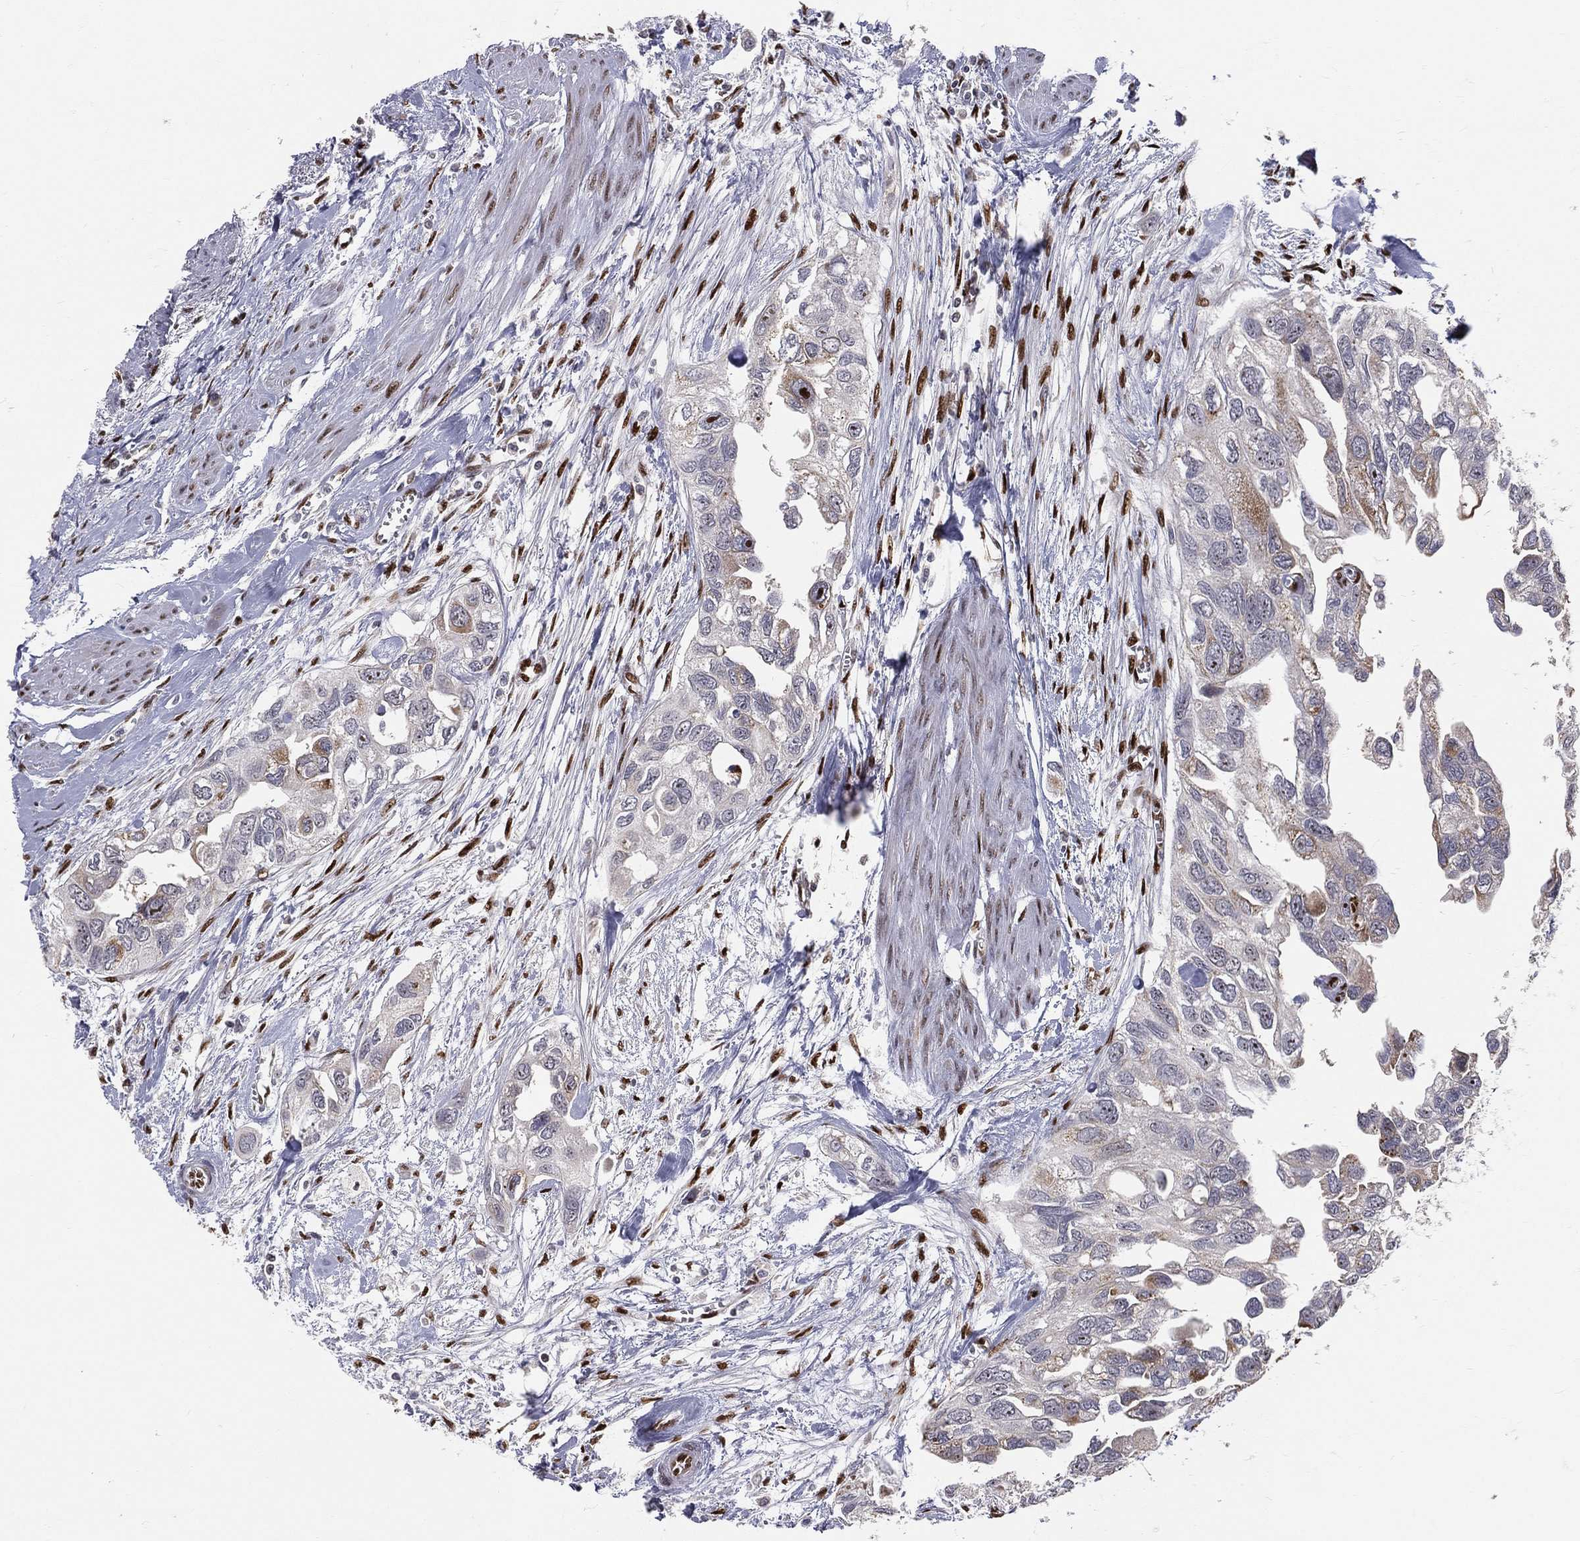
{"staining": {"intensity": "moderate", "quantity": "<25%", "location": "cytoplasmic/membranous"}, "tissue": "urothelial cancer", "cell_type": "Tumor cells", "image_type": "cancer", "snomed": [{"axis": "morphology", "description": "Urothelial carcinoma, High grade"}, {"axis": "topography", "description": "Urinary bladder"}], "caption": "About <25% of tumor cells in human high-grade urothelial carcinoma demonstrate moderate cytoplasmic/membranous protein positivity as visualized by brown immunohistochemical staining.", "gene": "ZEB1", "patient": {"sex": "male", "age": 59}}